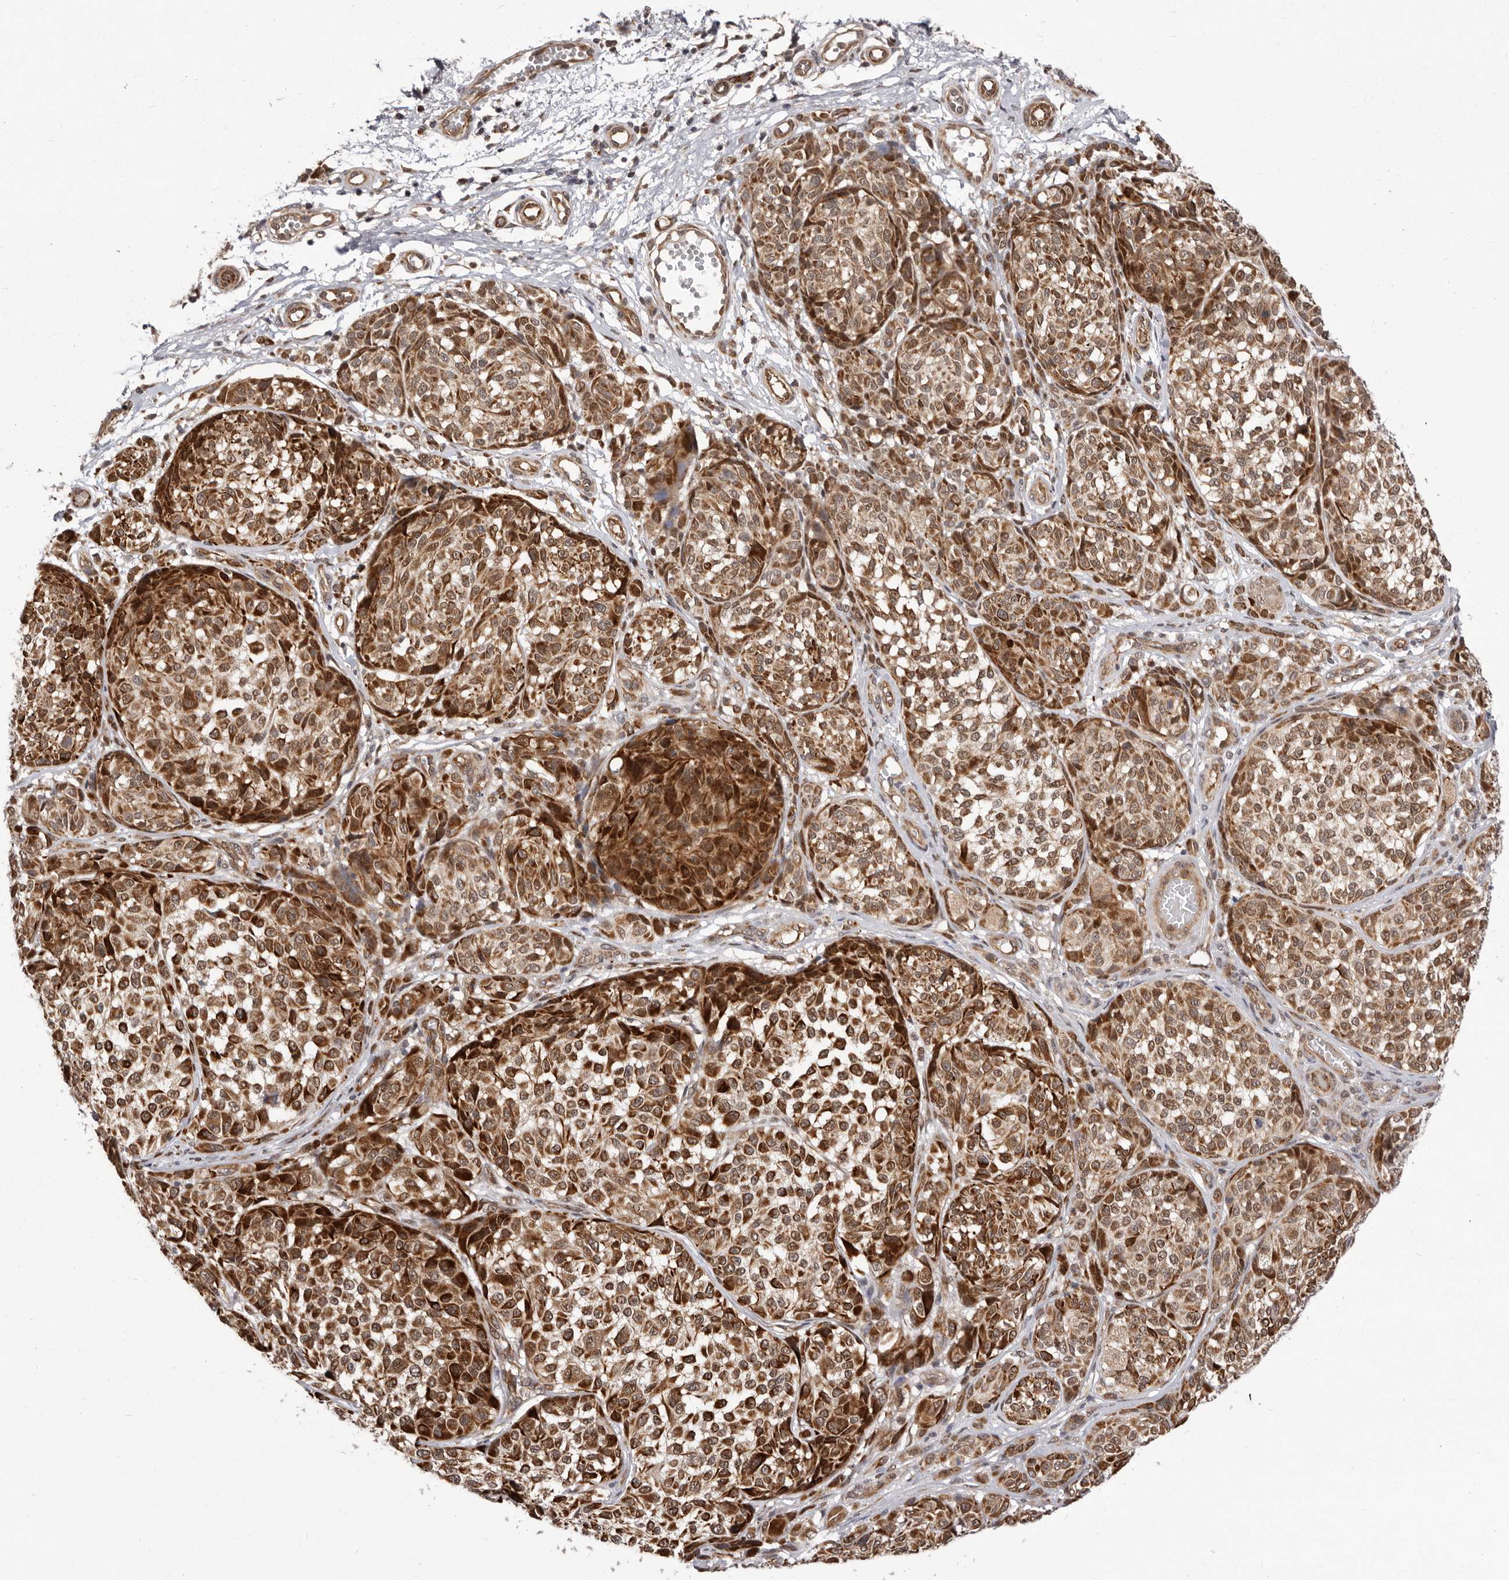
{"staining": {"intensity": "moderate", "quantity": ">75%", "location": "cytoplasmic/membranous"}, "tissue": "melanoma", "cell_type": "Tumor cells", "image_type": "cancer", "snomed": [{"axis": "morphology", "description": "Malignant melanoma, NOS"}, {"axis": "topography", "description": "Skin"}], "caption": "Protein expression analysis of human melanoma reveals moderate cytoplasmic/membranous expression in about >75% of tumor cells.", "gene": "GLRX3", "patient": {"sex": "male", "age": 83}}